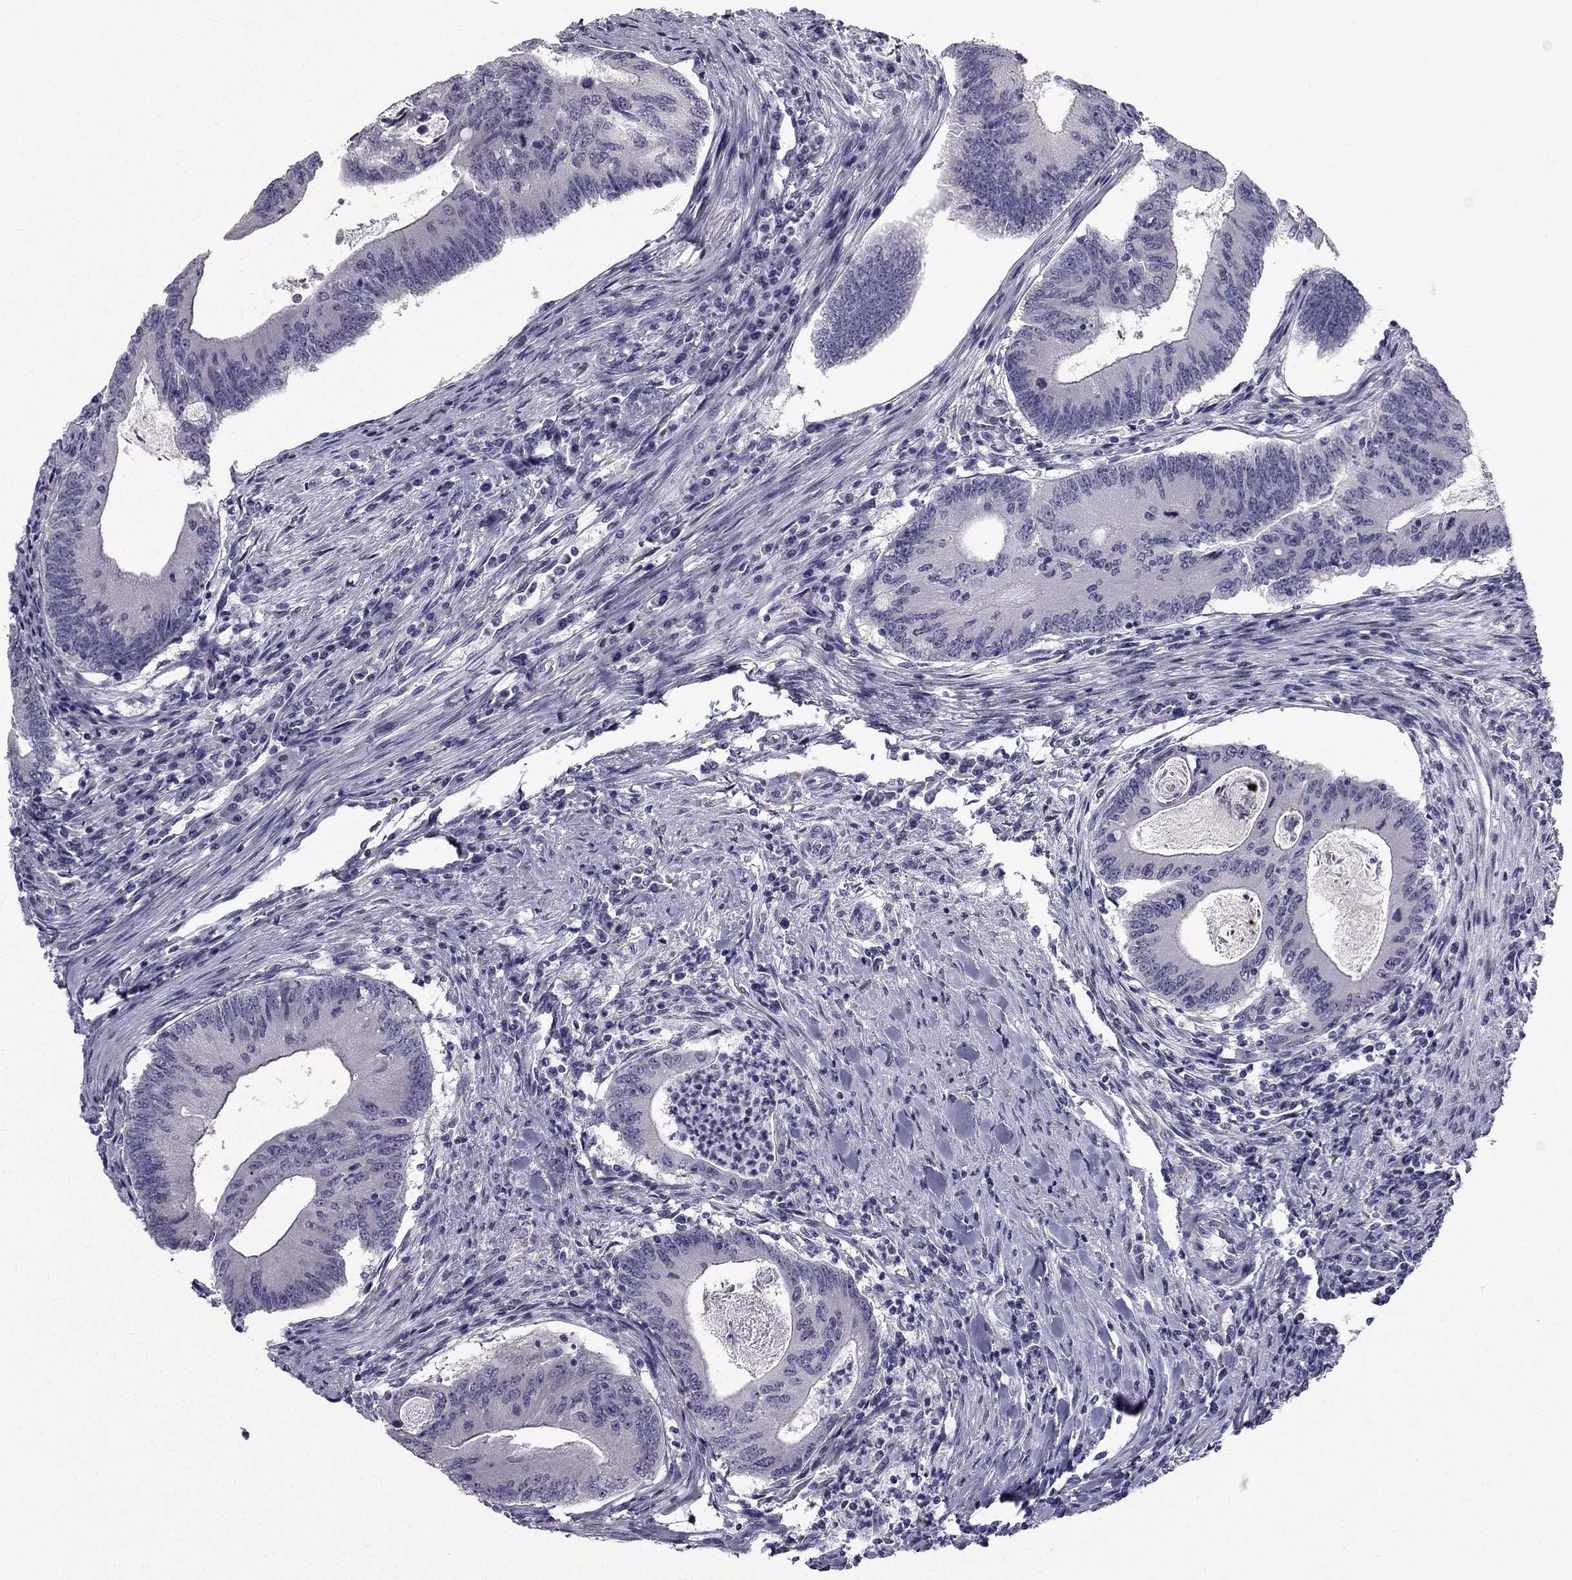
{"staining": {"intensity": "negative", "quantity": "none", "location": "none"}, "tissue": "colorectal cancer", "cell_type": "Tumor cells", "image_type": "cancer", "snomed": [{"axis": "morphology", "description": "Adenocarcinoma, NOS"}, {"axis": "topography", "description": "Colon"}], "caption": "The IHC image has no significant staining in tumor cells of colorectal cancer (adenocarcinoma) tissue.", "gene": "CCDC40", "patient": {"sex": "female", "age": 70}}